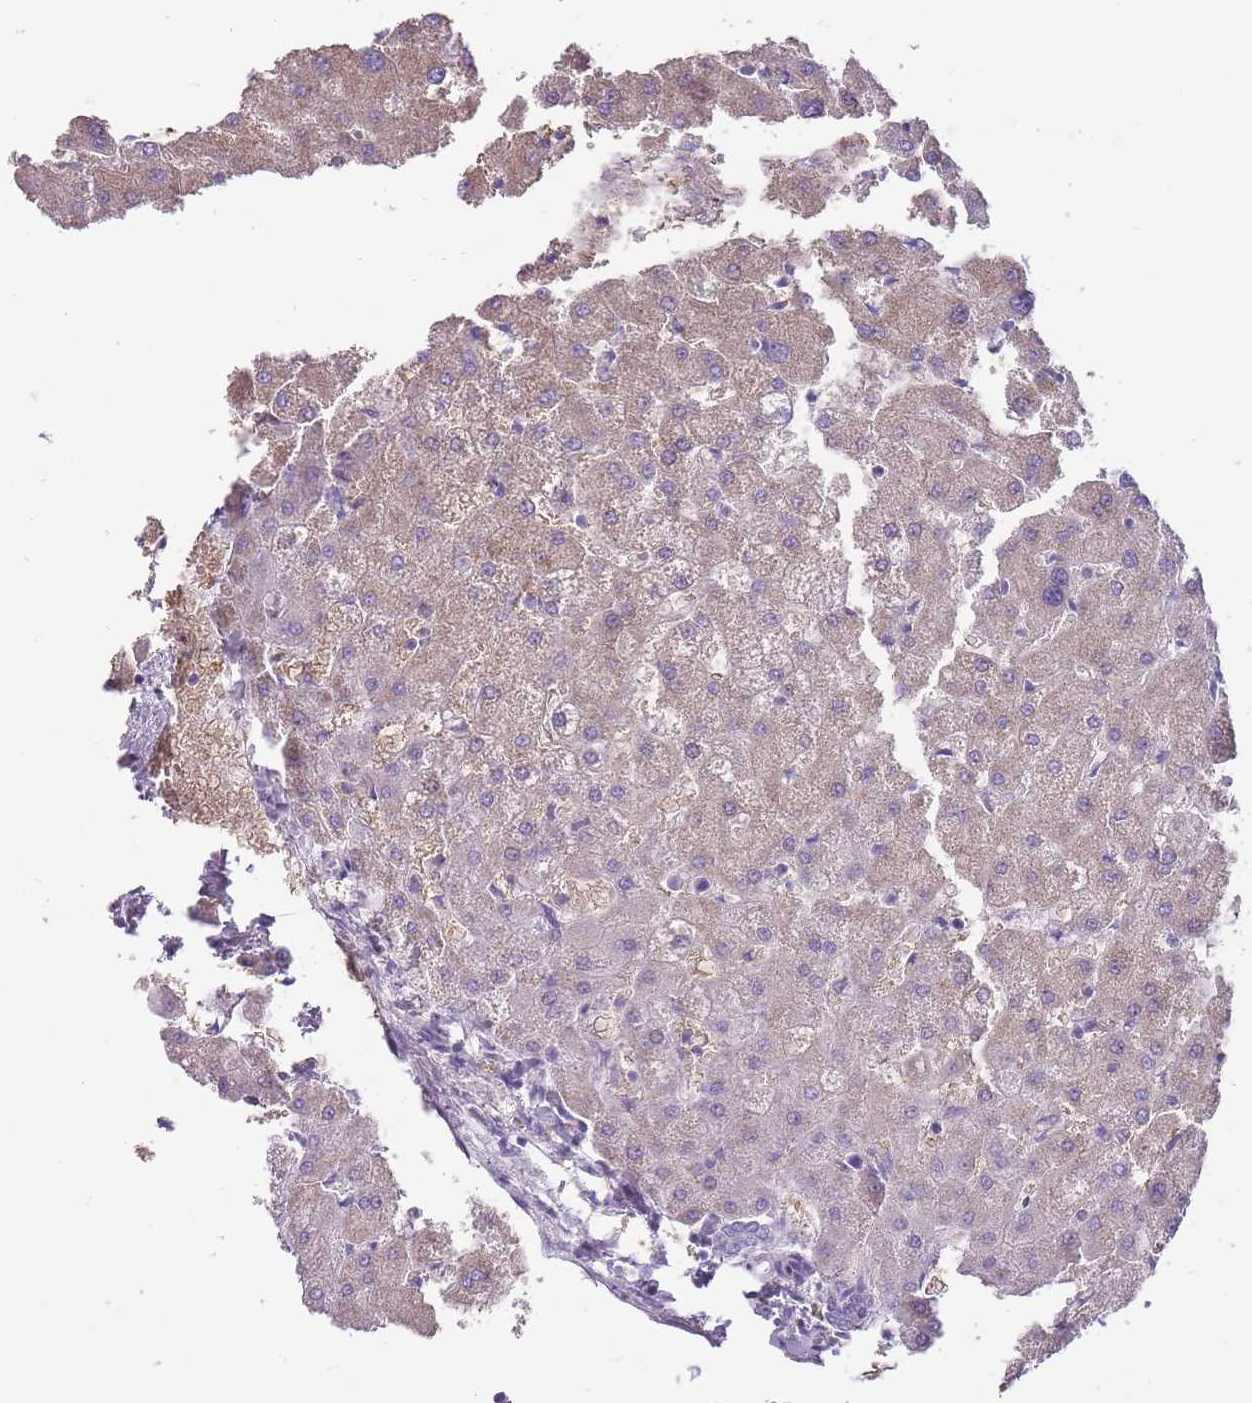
{"staining": {"intensity": "negative", "quantity": "none", "location": "none"}, "tissue": "liver", "cell_type": "Cholangiocytes", "image_type": "normal", "snomed": [{"axis": "morphology", "description": "Normal tissue, NOS"}, {"axis": "topography", "description": "Liver"}], "caption": "Immunohistochemical staining of benign human liver demonstrates no significant expression in cholangiocytes.", "gene": "ERICH4", "patient": {"sex": "female", "age": 63}}